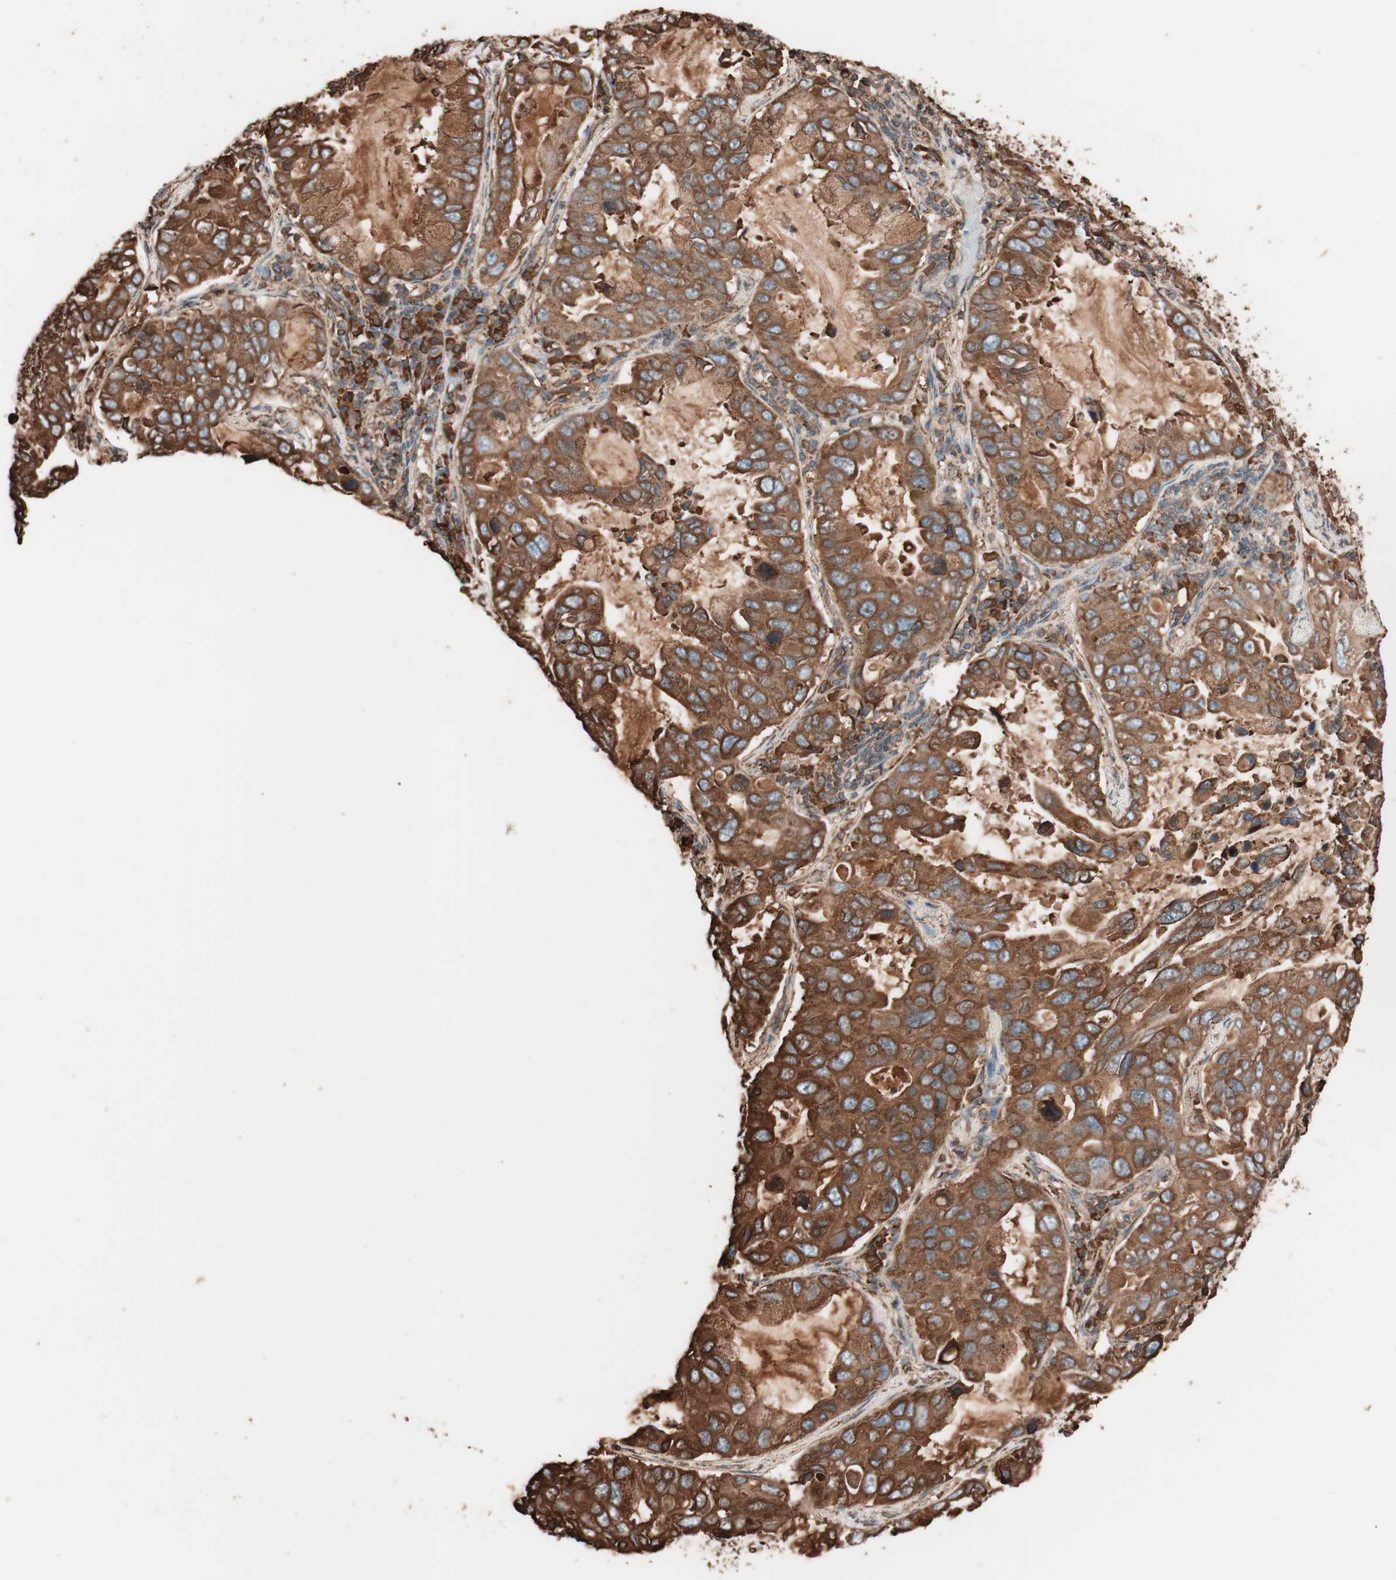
{"staining": {"intensity": "strong", "quantity": ">75%", "location": "cytoplasmic/membranous"}, "tissue": "lung cancer", "cell_type": "Tumor cells", "image_type": "cancer", "snomed": [{"axis": "morphology", "description": "Adenocarcinoma, NOS"}, {"axis": "topography", "description": "Lung"}], "caption": "Human lung cancer stained with a protein marker reveals strong staining in tumor cells.", "gene": "VEGFA", "patient": {"sex": "male", "age": 64}}